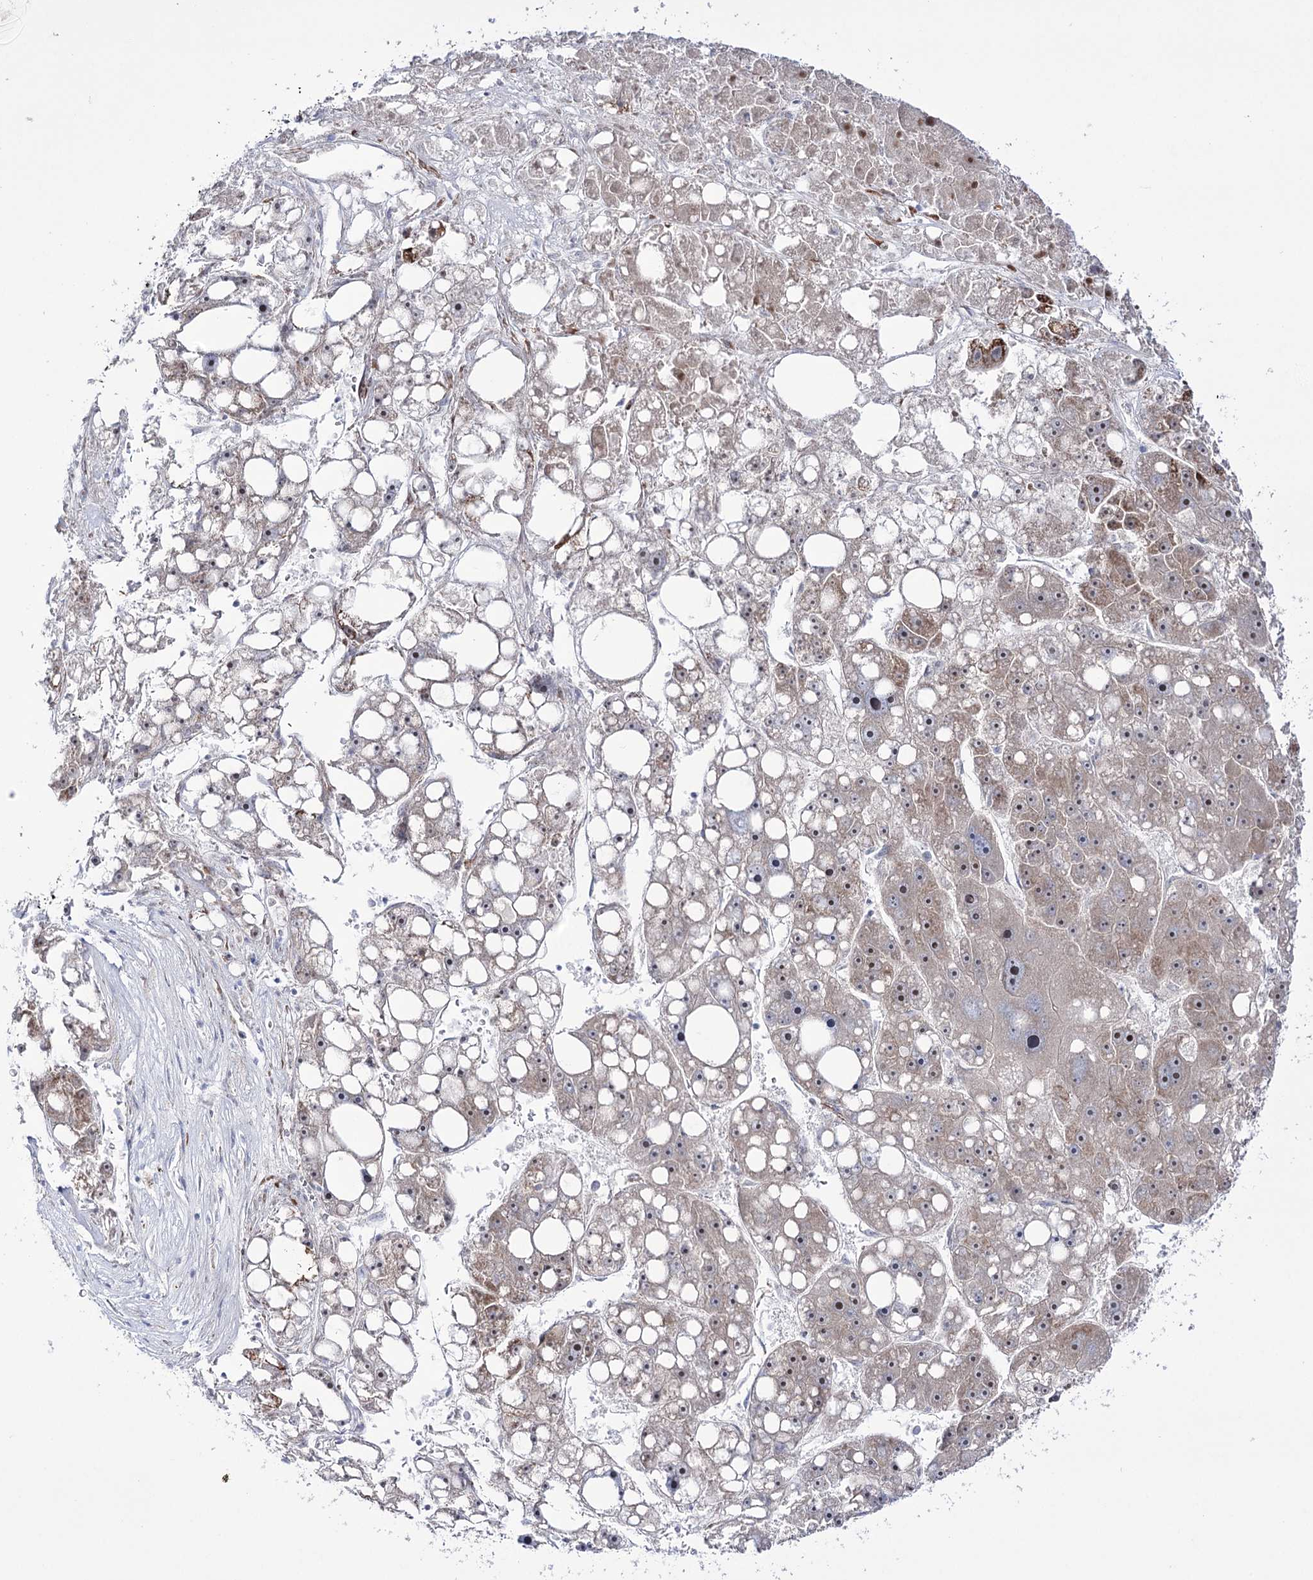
{"staining": {"intensity": "moderate", "quantity": "25%-75%", "location": "cytoplasmic/membranous,nuclear"}, "tissue": "liver cancer", "cell_type": "Tumor cells", "image_type": "cancer", "snomed": [{"axis": "morphology", "description": "Carcinoma, Hepatocellular, NOS"}, {"axis": "topography", "description": "Liver"}], "caption": "IHC histopathology image of human liver cancer (hepatocellular carcinoma) stained for a protein (brown), which exhibits medium levels of moderate cytoplasmic/membranous and nuclear staining in approximately 25%-75% of tumor cells.", "gene": "METTL5", "patient": {"sex": "female", "age": 61}}